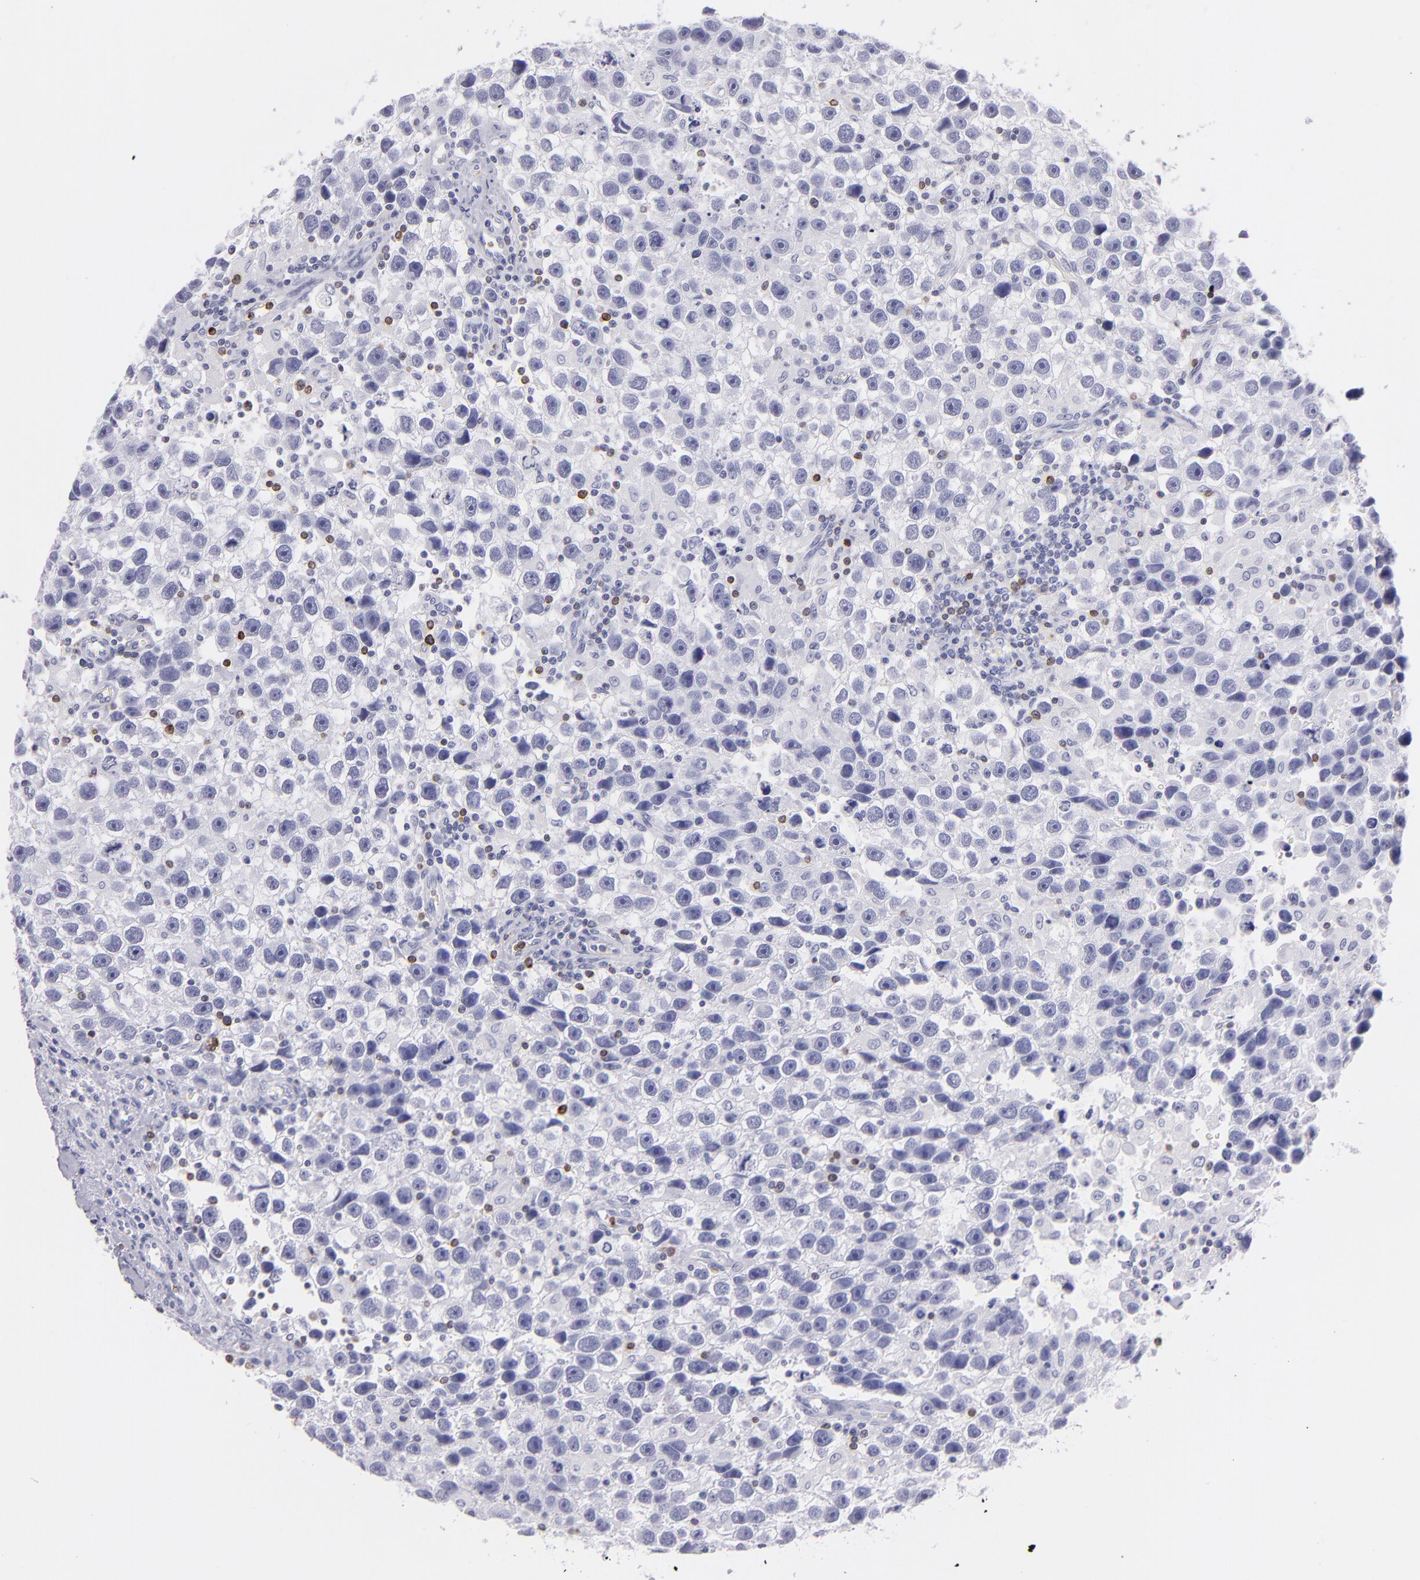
{"staining": {"intensity": "negative", "quantity": "none", "location": "none"}, "tissue": "testis cancer", "cell_type": "Tumor cells", "image_type": "cancer", "snomed": [{"axis": "morphology", "description": "Seminoma, NOS"}, {"axis": "topography", "description": "Testis"}], "caption": "The image exhibits no staining of tumor cells in testis cancer (seminoma). (Brightfield microscopy of DAB (3,3'-diaminobenzidine) IHC at high magnification).", "gene": "PRF1", "patient": {"sex": "male", "age": 43}}